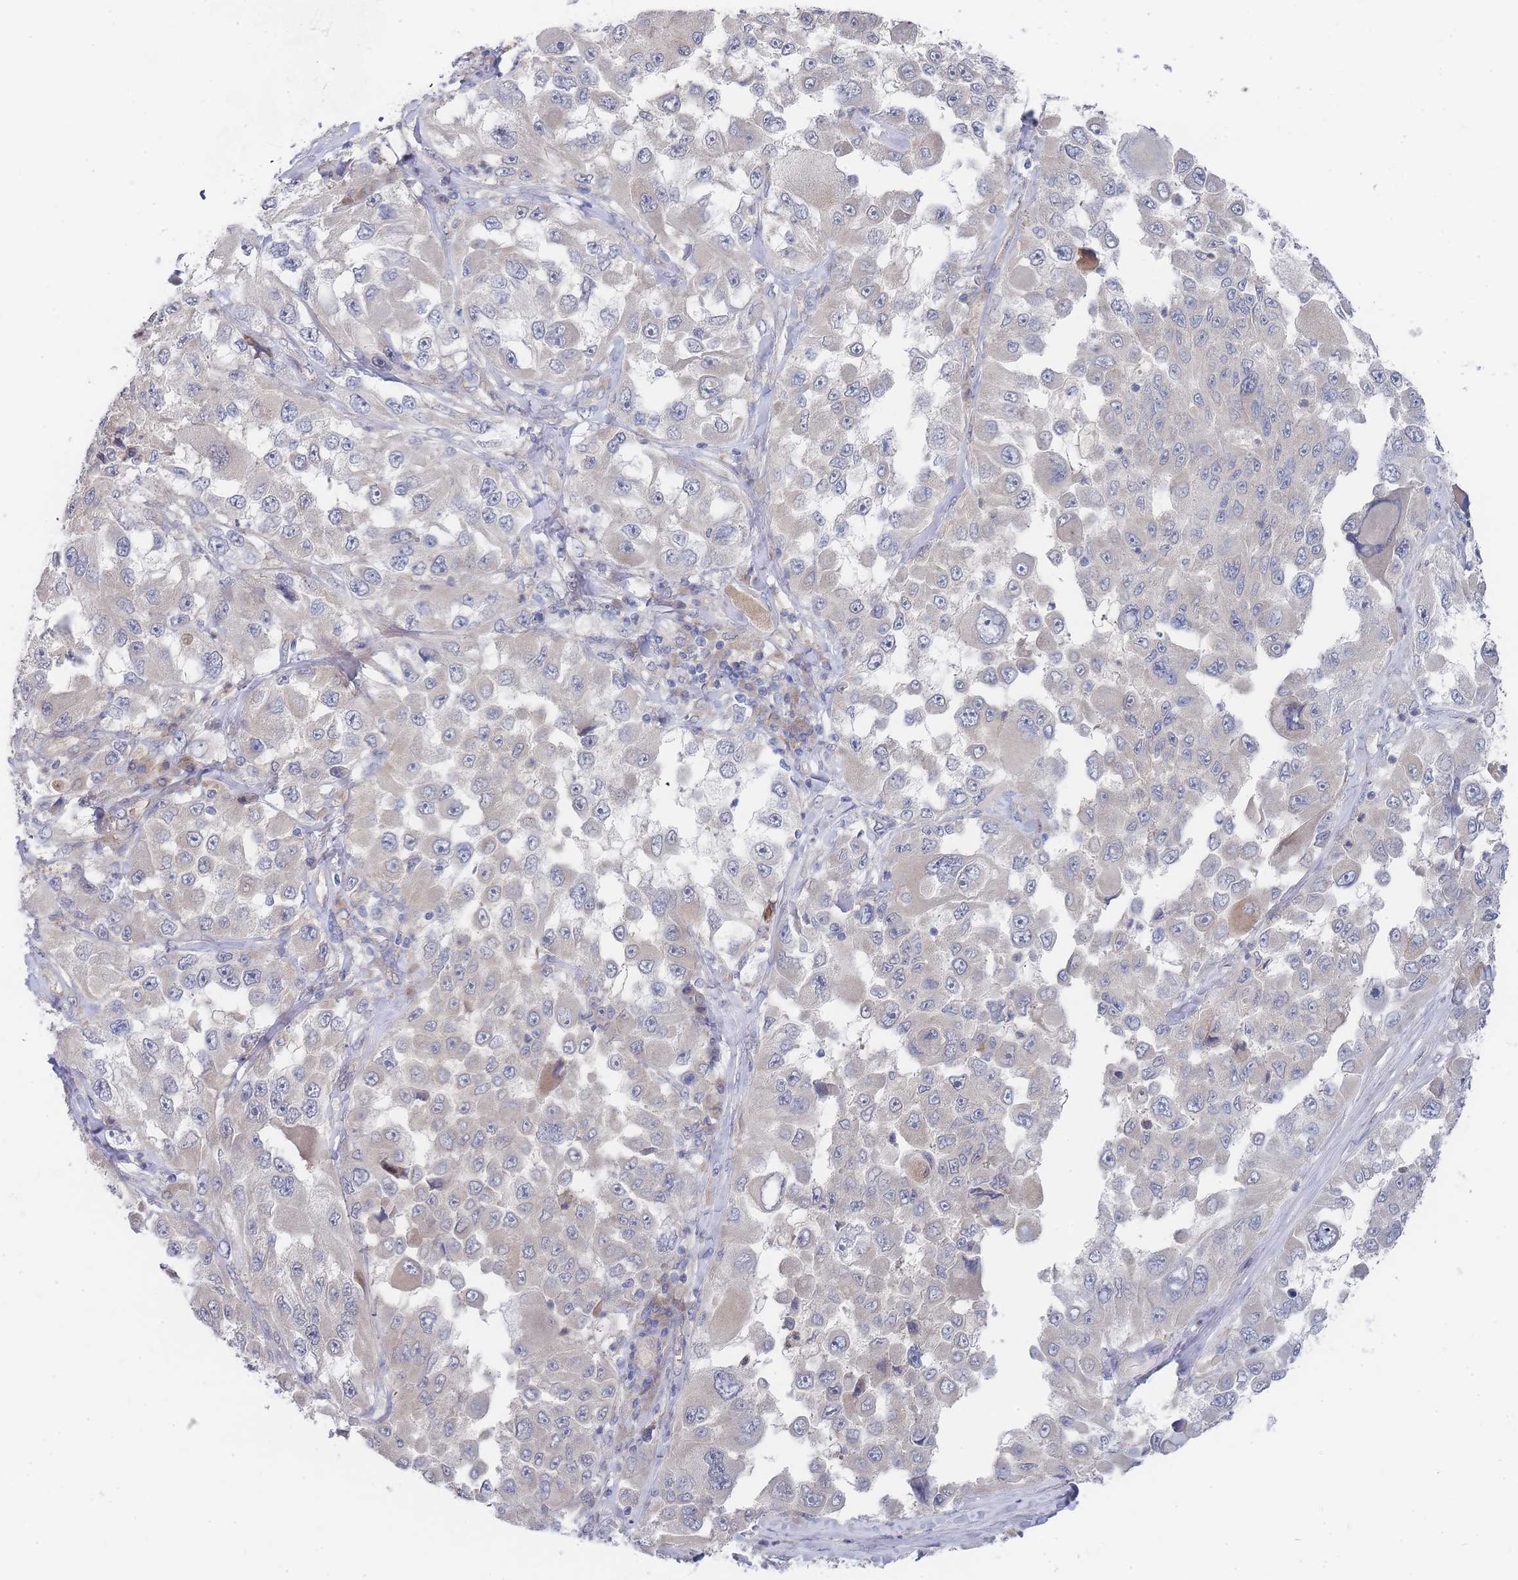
{"staining": {"intensity": "negative", "quantity": "none", "location": "none"}, "tissue": "melanoma", "cell_type": "Tumor cells", "image_type": "cancer", "snomed": [{"axis": "morphology", "description": "Malignant melanoma, Metastatic site"}, {"axis": "topography", "description": "Lymph node"}], "caption": "Tumor cells show no significant positivity in malignant melanoma (metastatic site).", "gene": "NUB1", "patient": {"sex": "male", "age": 62}}